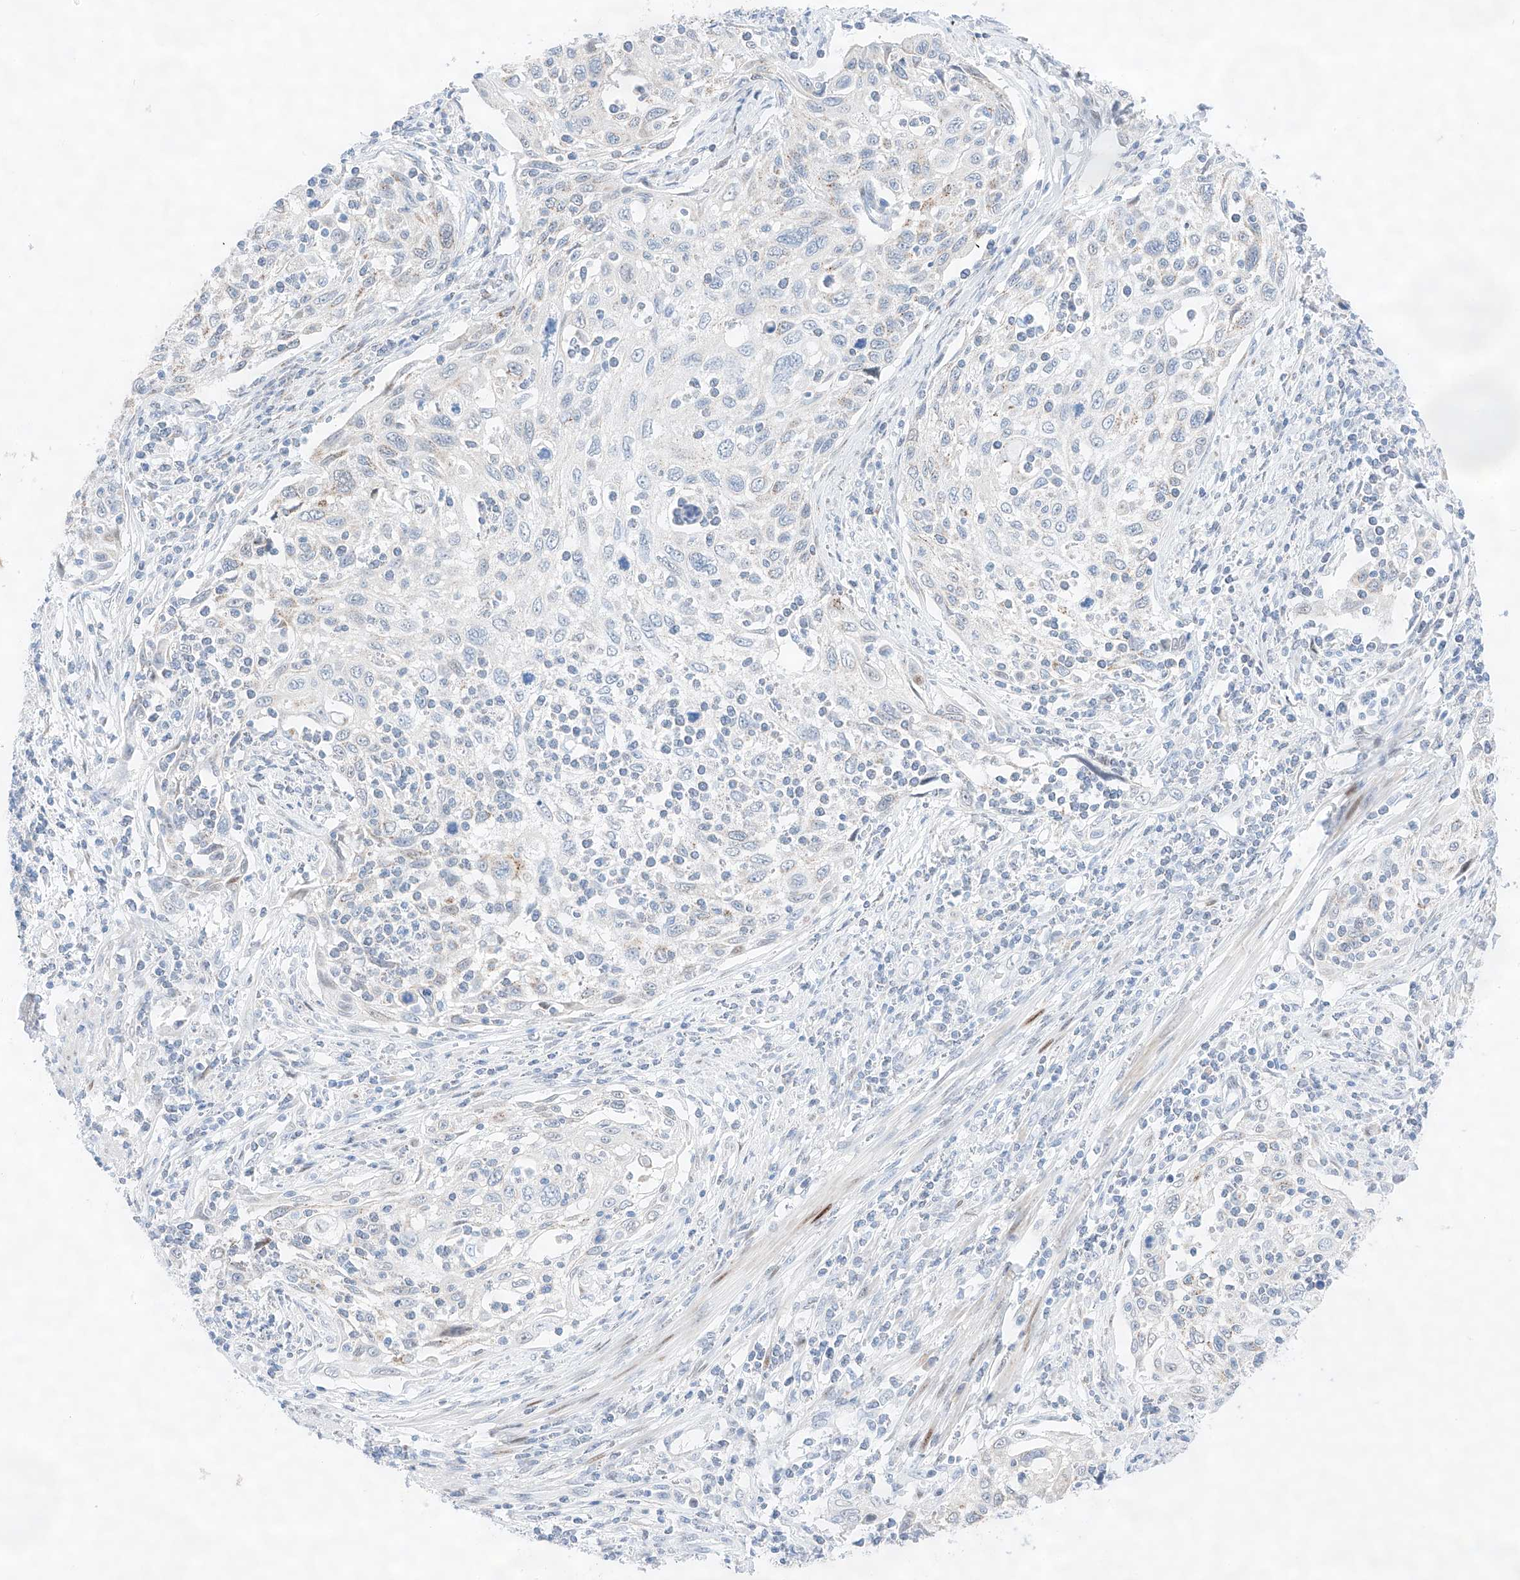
{"staining": {"intensity": "negative", "quantity": "none", "location": "none"}, "tissue": "cervical cancer", "cell_type": "Tumor cells", "image_type": "cancer", "snomed": [{"axis": "morphology", "description": "Squamous cell carcinoma, NOS"}, {"axis": "topography", "description": "Cervix"}], "caption": "Immunohistochemistry of cervical cancer (squamous cell carcinoma) reveals no staining in tumor cells.", "gene": "NT5C3B", "patient": {"sex": "female", "age": 70}}